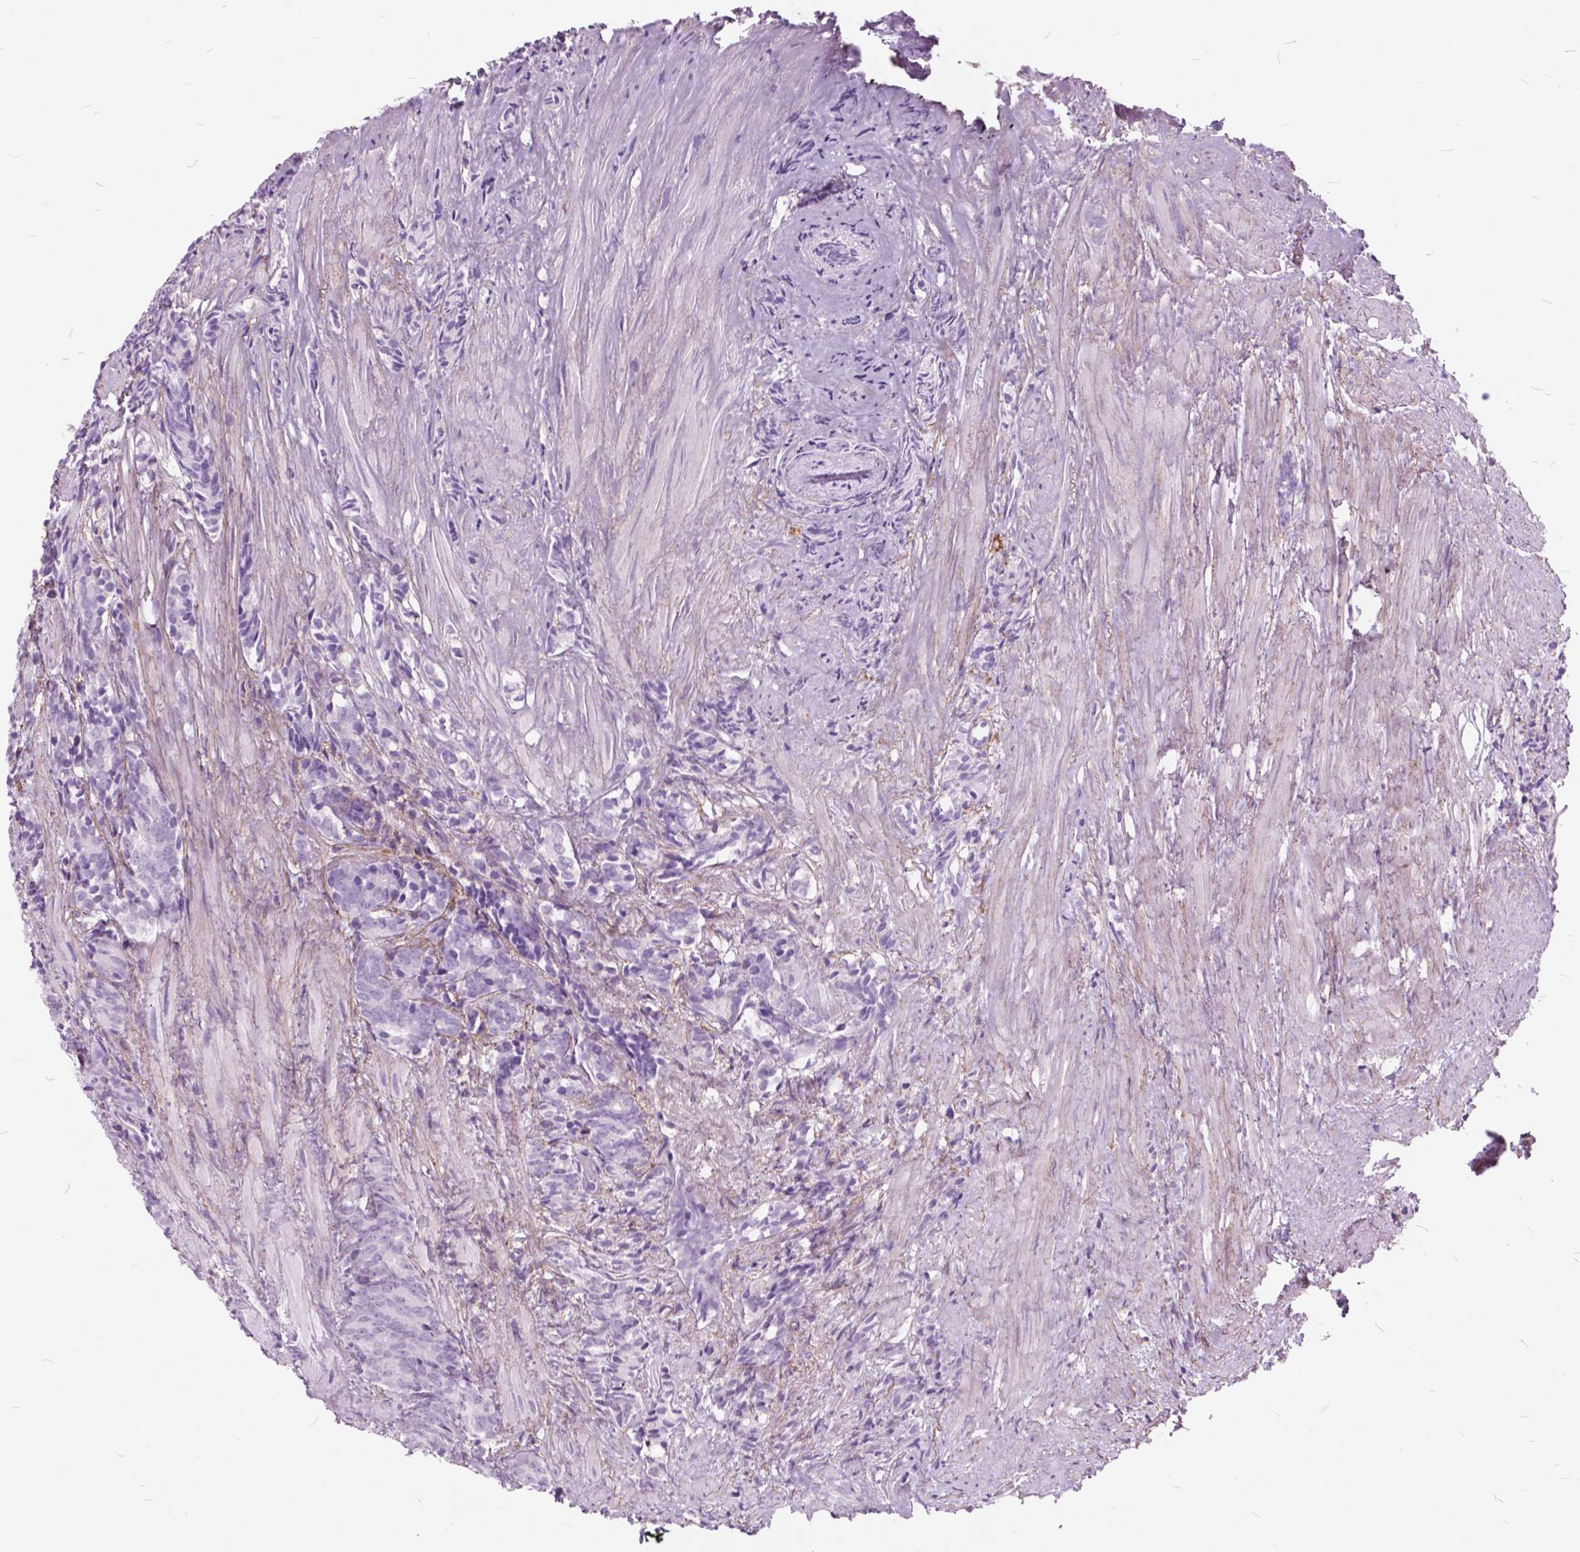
{"staining": {"intensity": "negative", "quantity": "none", "location": "none"}, "tissue": "prostate cancer", "cell_type": "Tumor cells", "image_type": "cancer", "snomed": [{"axis": "morphology", "description": "Adenocarcinoma, High grade"}, {"axis": "topography", "description": "Prostate"}], "caption": "An IHC image of prostate cancer is shown. There is no staining in tumor cells of prostate cancer. (DAB immunohistochemistry (IHC) with hematoxylin counter stain).", "gene": "GDF9", "patient": {"sex": "male", "age": 84}}